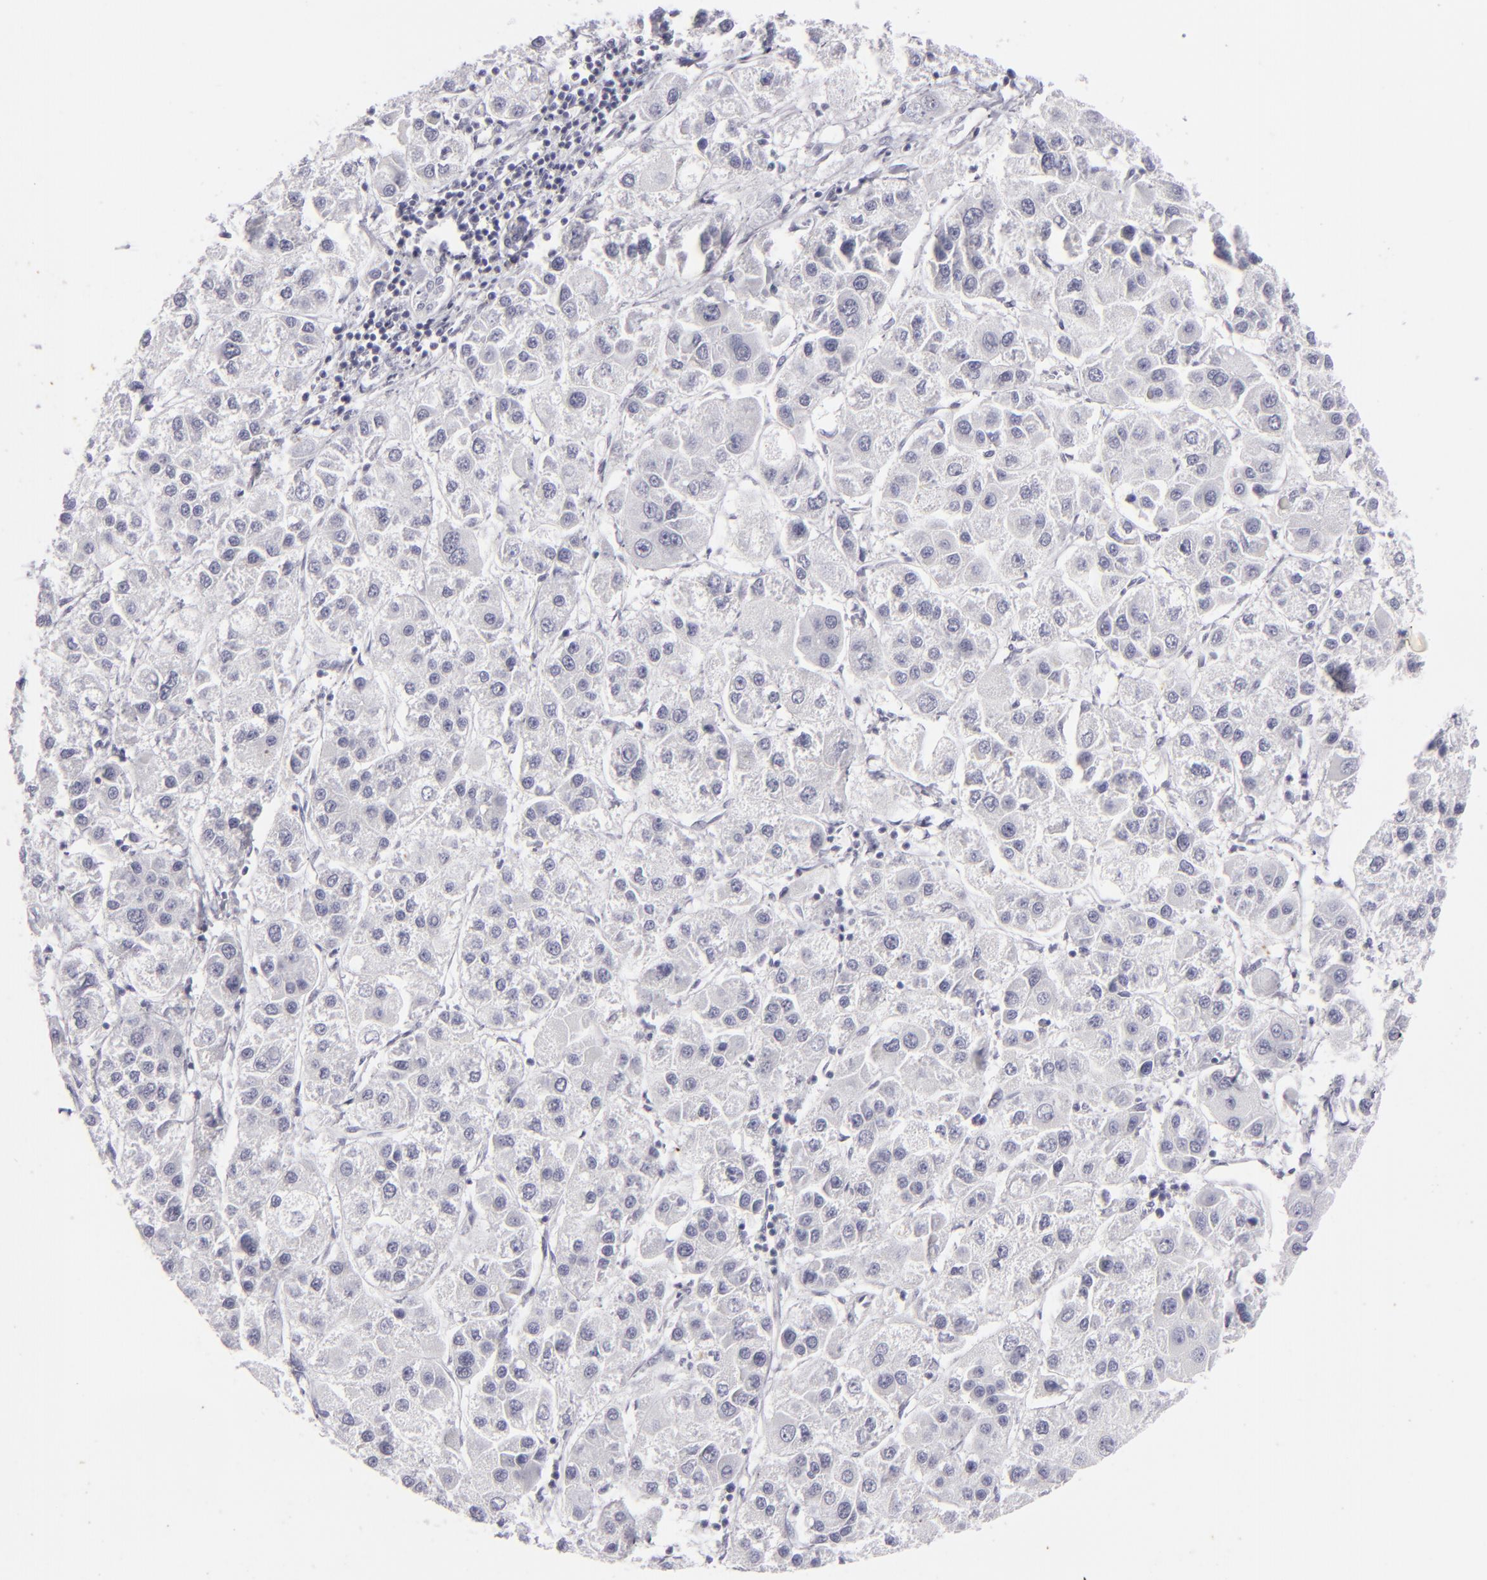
{"staining": {"intensity": "negative", "quantity": "none", "location": "none"}, "tissue": "liver cancer", "cell_type": "Tumor cells", "image_type": "cancer", "snomed": [{"axis": "morphology", "description": "Carcinoma, Hepatocellular, NOS"}, {"axis": "topography", "description": "Liver"}], "caption": "Protein analysis of hepatocellular carcinoma (liver) displays no significant expression in tumor cells.", "gene": "KRT1", "patient": {"sex": "female", "age": 85}}